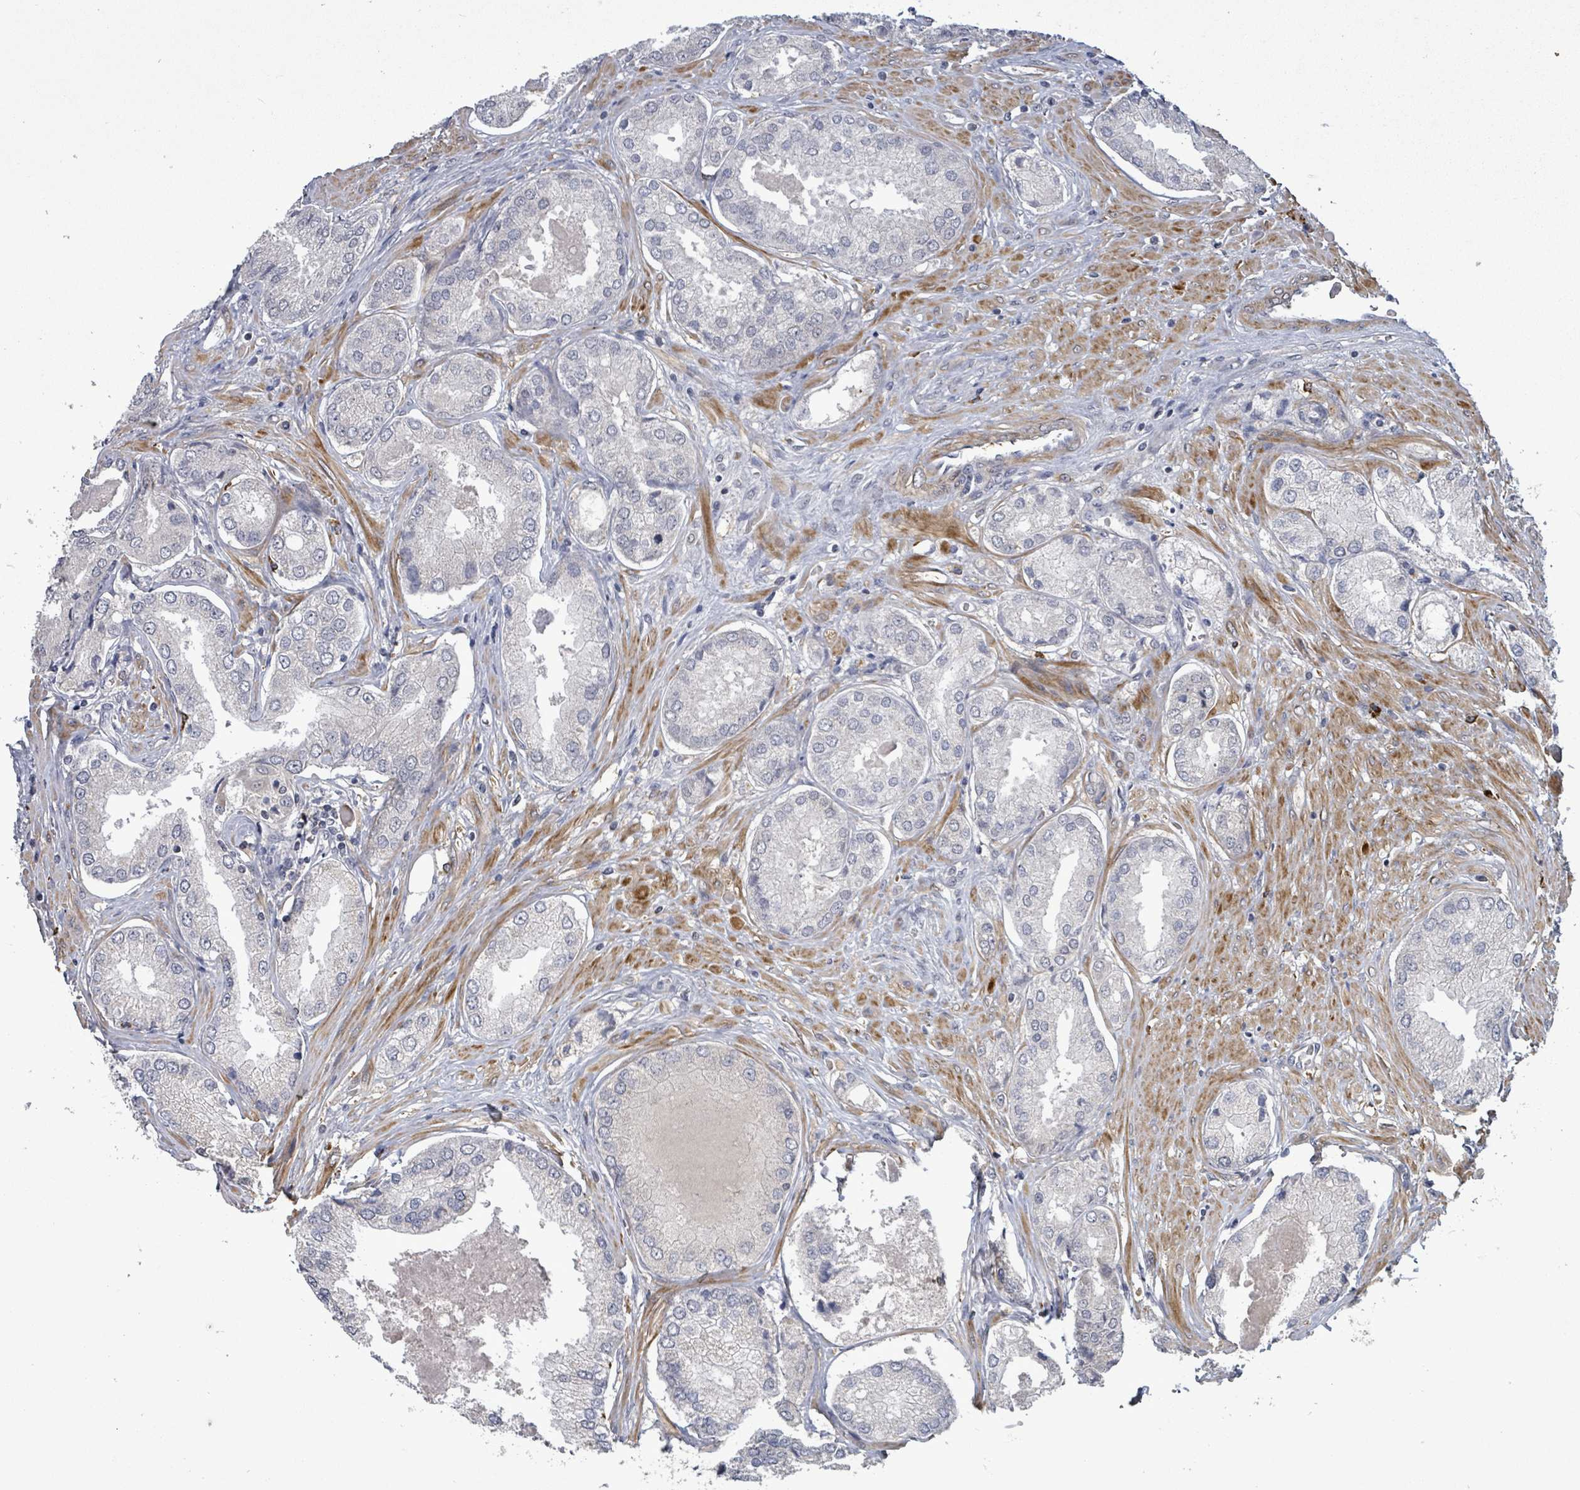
{"staining": {"intensity": "negative", "quantity": "none", "location": "none"}, "tissue": "prostate cancer", "cell_type": "Tumor cells", "image_type": "cancer", "snomed": [{"axis": "morphology", "description": "Adenocarcinoma, Low grade"}, {"axis": "topography", "description": "Prostate"}], "caption": "Human adenocarcinoma (low-grade) (prostate) stained for a protein using immunohistochemistry (IHC) demonstrates no positivity in tumor cells.", "gene": "AMMECR1", "patient": {"sex": "male", "age": 68}}